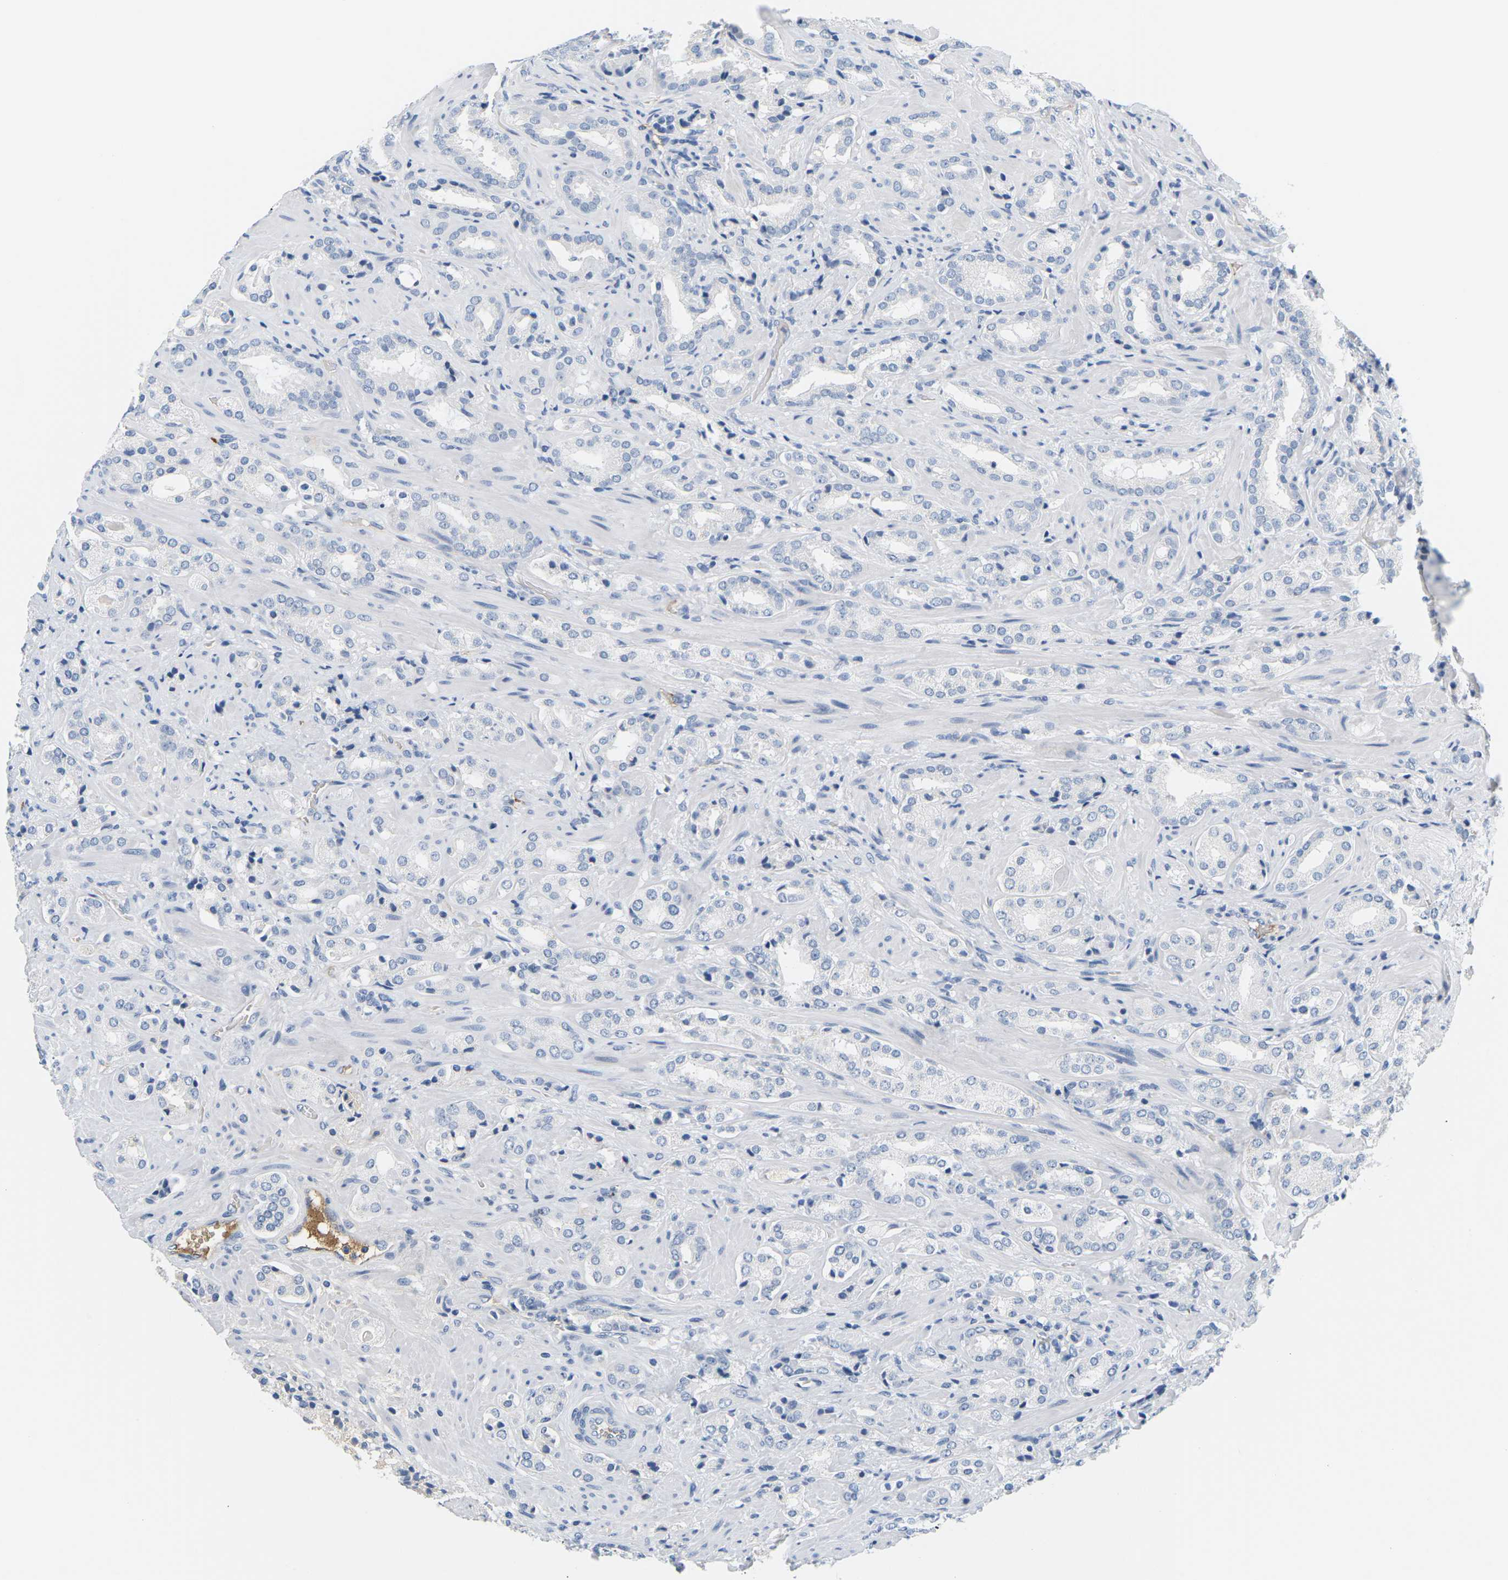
{"staining": {"intensity": "negative", "quantity": "none", "location": "none"}, "tissue": "prostate cancer", "cell_type": "Tumor cells", "image_type": "cancer", "snomed": [{"axis": "morphology", "description": "Adenocarcinoma, High grade"}, {"axis": "topography", "description": "Prostate"}], "caption": "Immunohistochemical staining of human high-grade adenocarcinoma (prostate) shows no significant staining in tumor cells.", "gene": "APOB", "patient": {"sex": "male", "age": 64}}